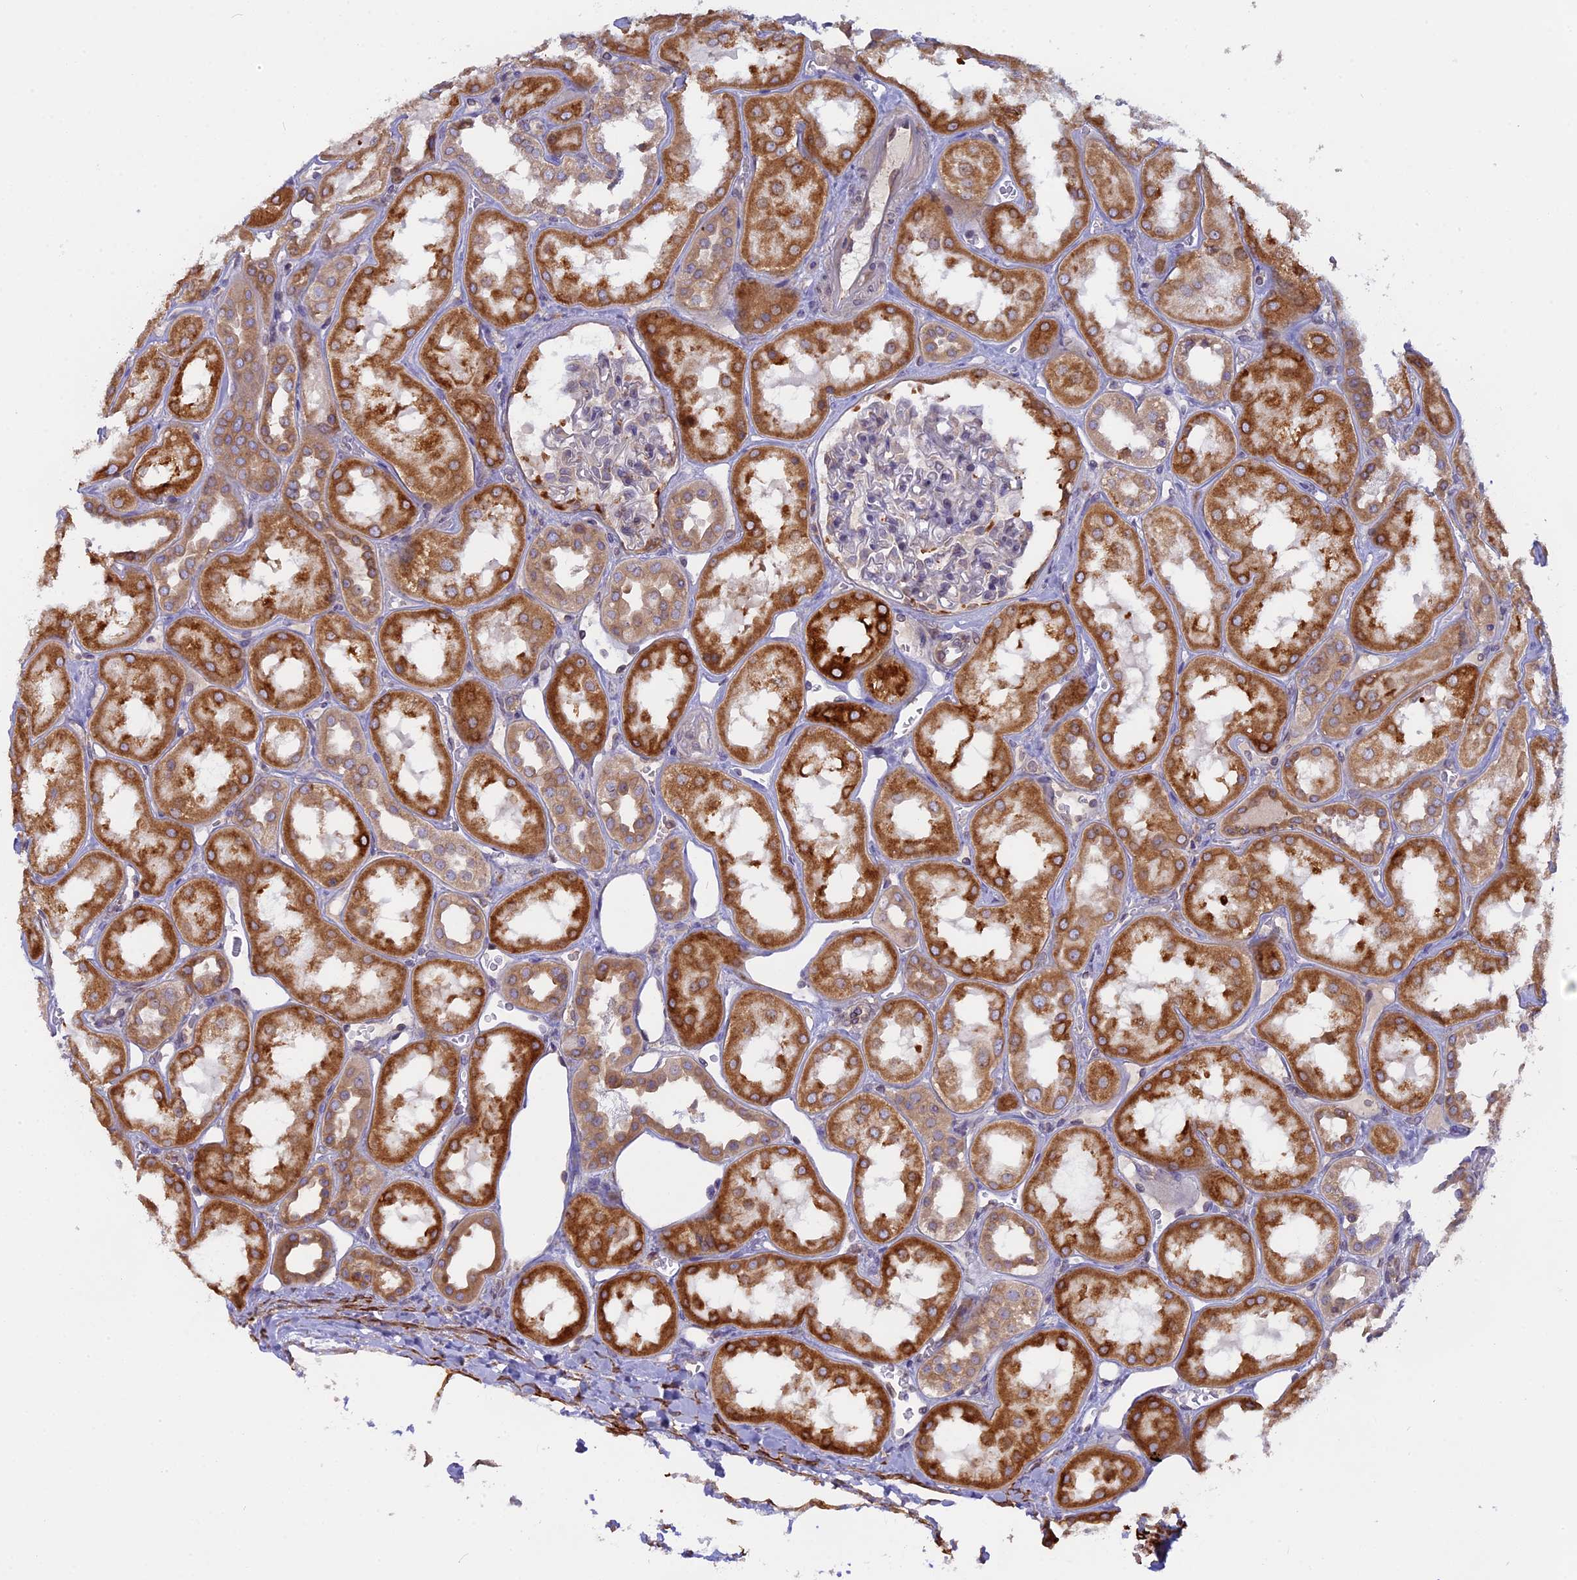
{"staining": {"intensity": "negative", "quantity": "none", "location": "none"}, "tissue": "kidney", "cell_type": "Cells in glomeruli", "image_type": "normal", "snomed": [{"axis": "morphology", "description": "Normal tissue, NOS"}, {"axis": "topography", "description": "Kidney"}], "caption": "An IHC histopathology image of normal kidney is shown. There is no staining in cells in glomeruli of kidney. (DAB immunohistochemistry (IHC), high magnification).", "gene": "TLCD1", "patient": {"sex": "male", "age": 70}}